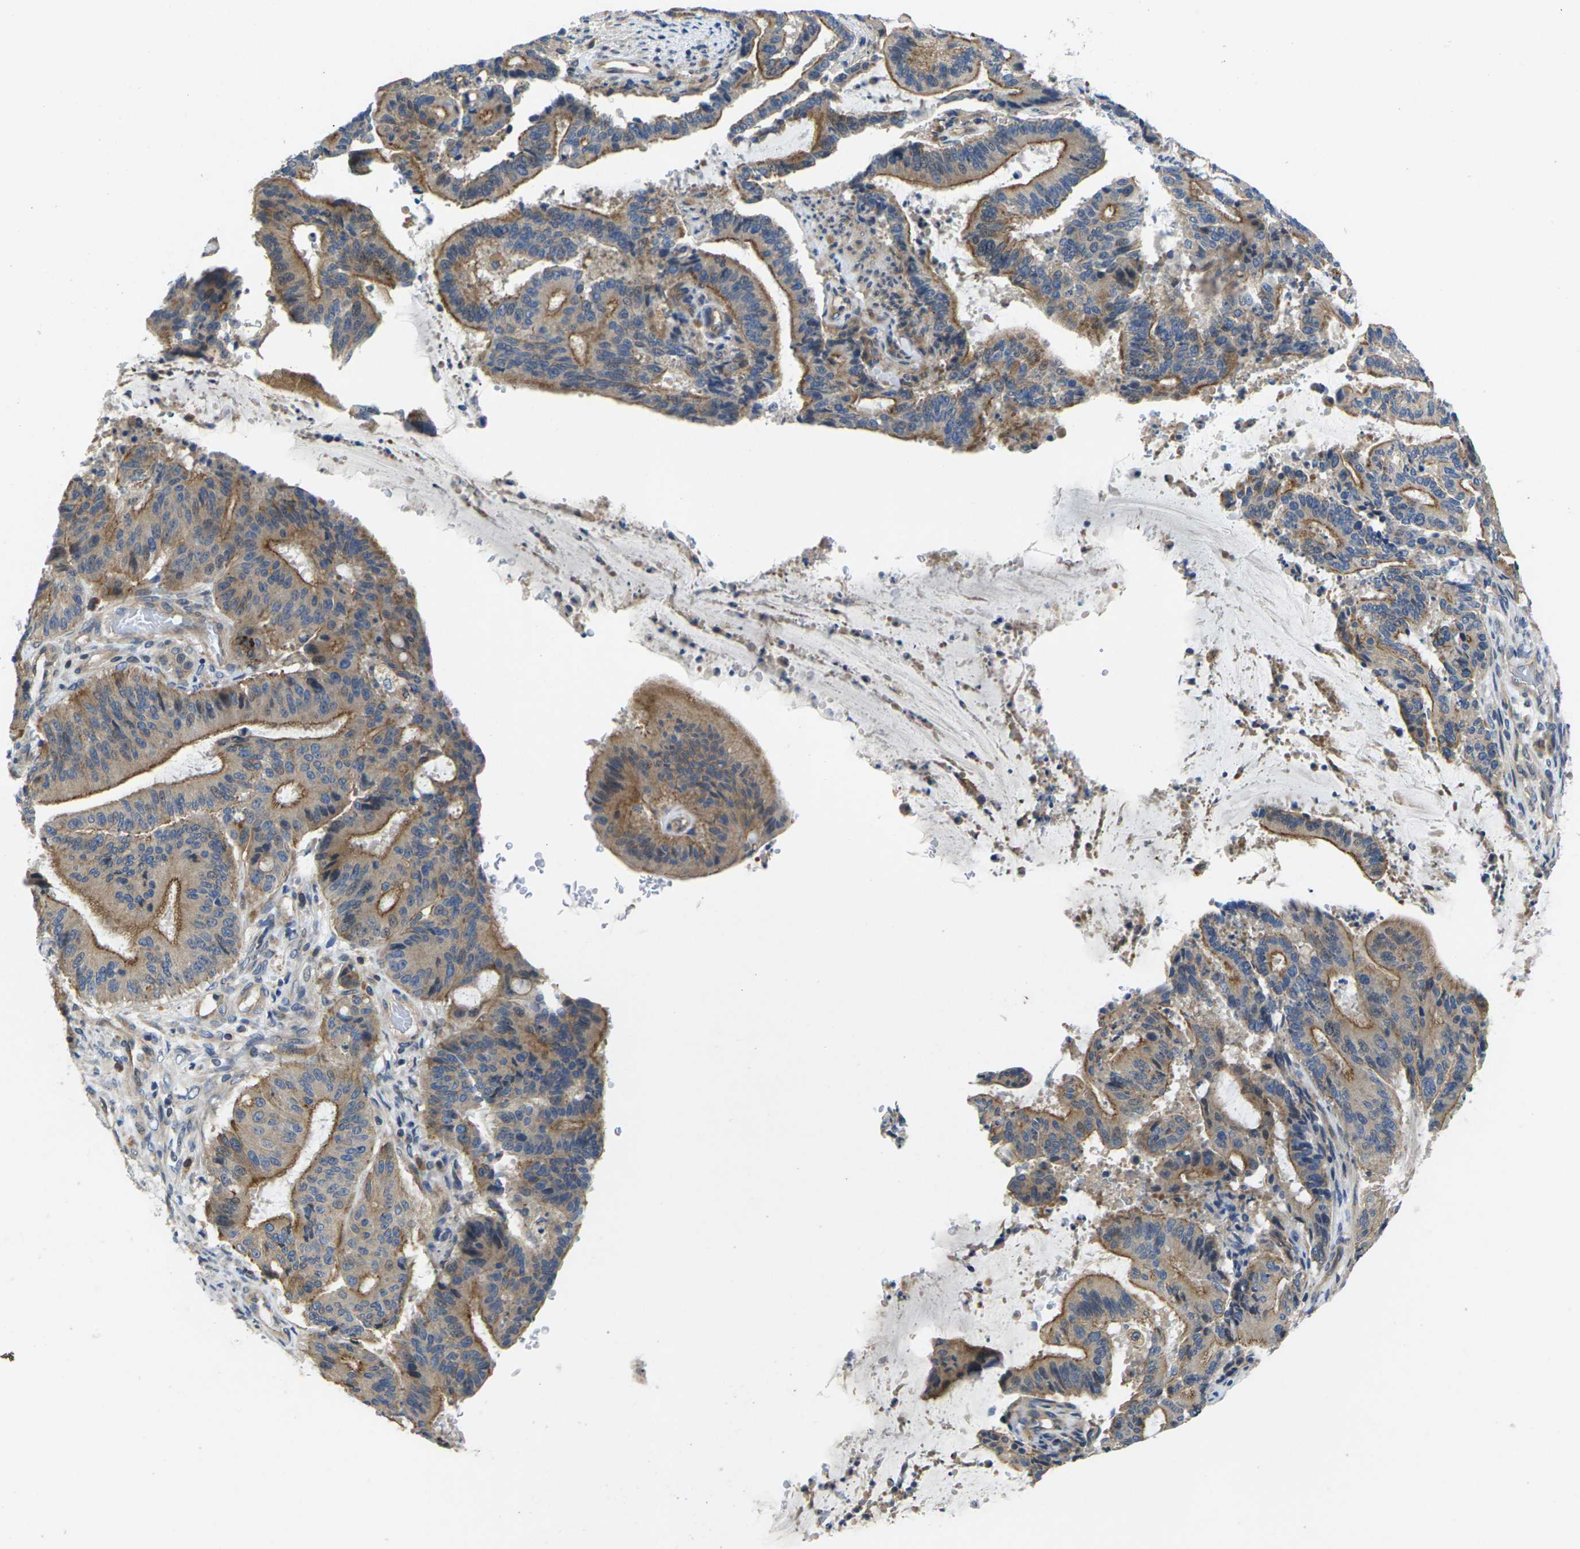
{"staining": {"intensity": "moderate", "quantity": "25%-75%", "location": "cytoplasmic/membranous"}, "tissue": "liver cancer", "cell_type": "Tumor cells", "image_type": "cancer", "snomed": [{"axis": "morphology", "description": "Cholangiocarcinoma"}, {"axis": "topography", "description": "Liver"}], "caption": "A photomicrograph of liver cholangiocarcinoma stained for a protein shows moderate cytoplasmic/membranous brown staining in tumor cells. The staining is performed using DAB brown chromogen to label protein expression. The nuclei are counter-stained blue using hematoxylin.", "gene": "SCNN1A", "patient": {"sex": "female", "age": 73}}